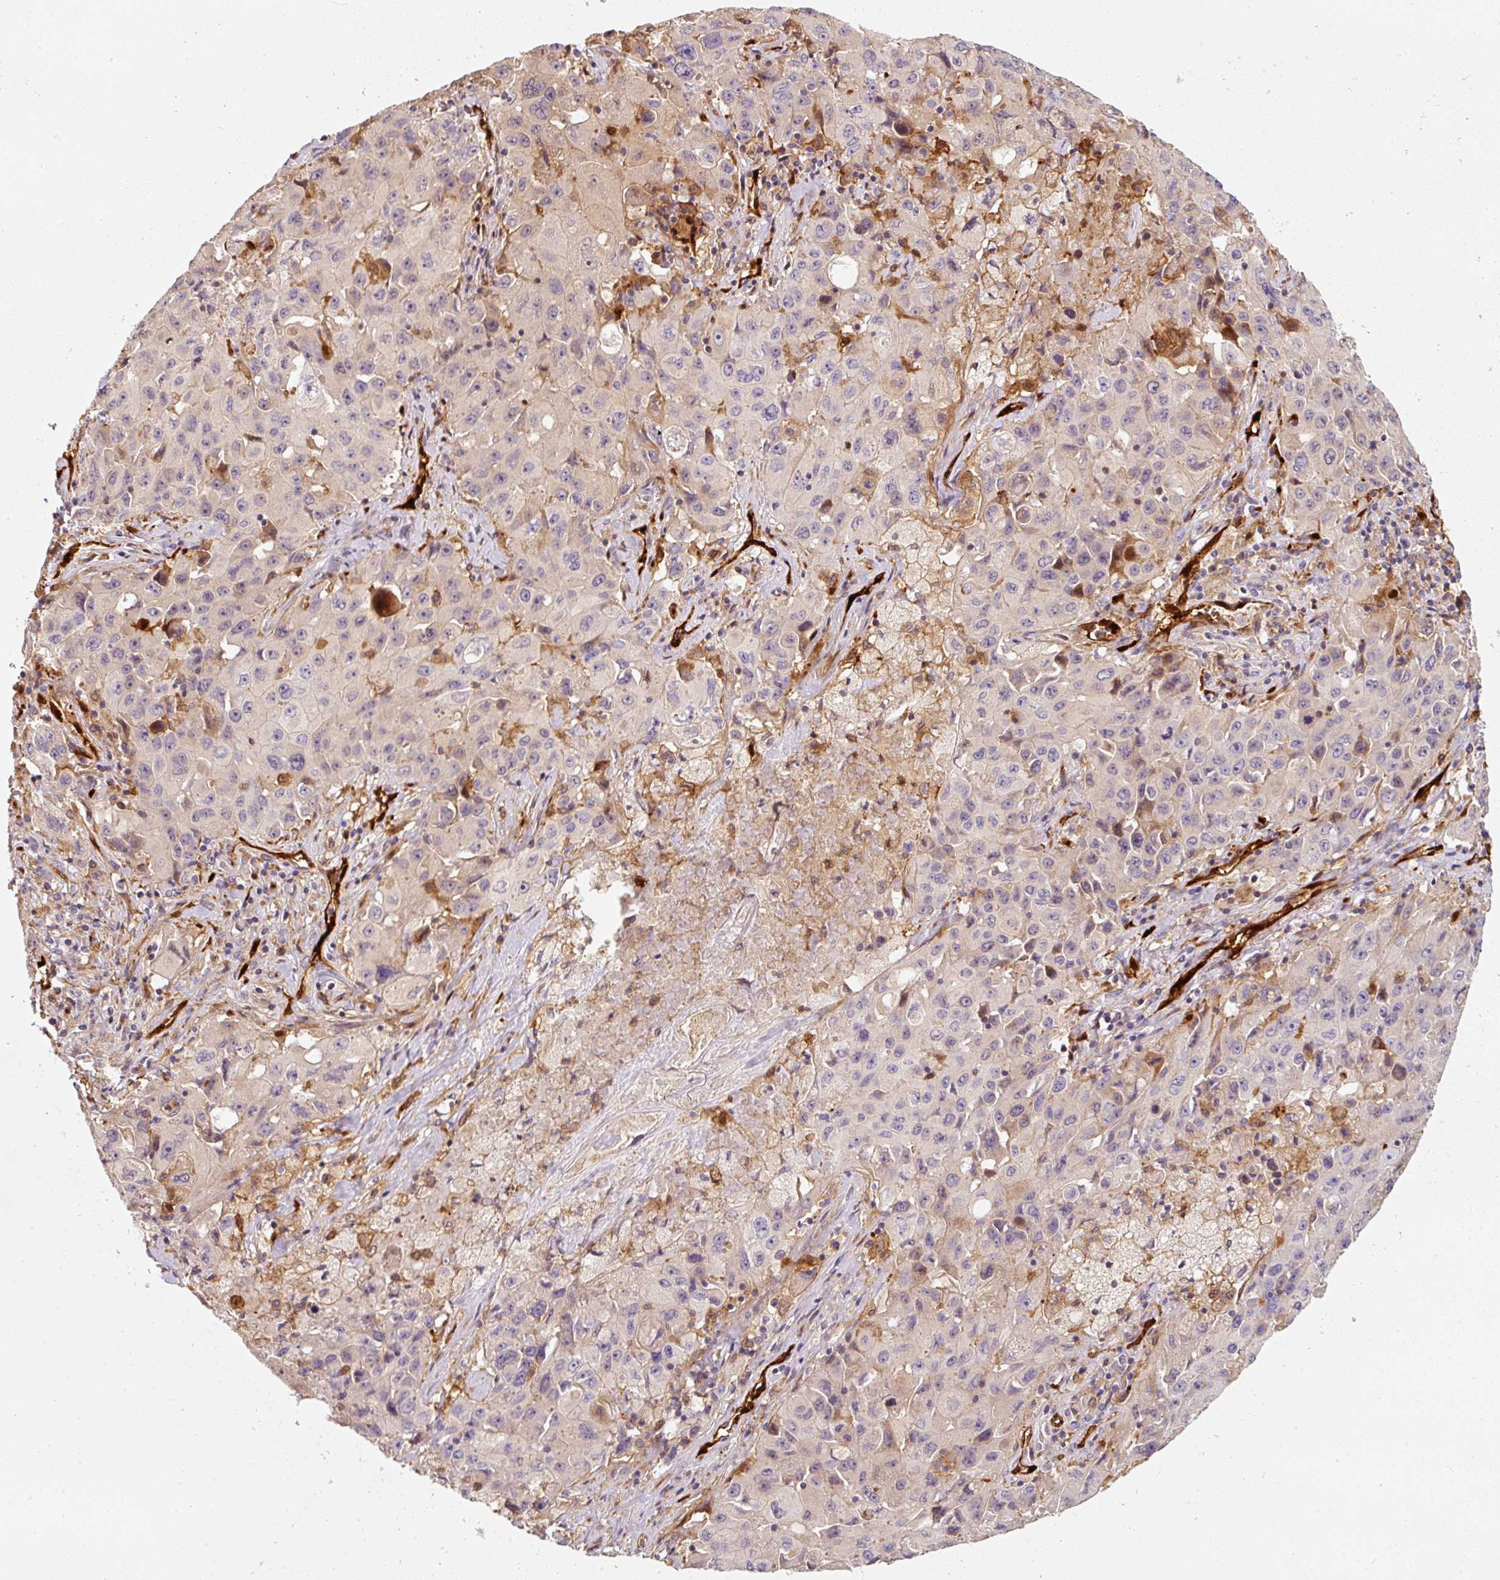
{"staining": {"intensity": "negative", "quantity": "none", "location": "none"}, "tissue": "lung cancer", "cell_type": "Tumor cells", "image_type": "cancer", "snomed": [{"axis": "morphology", "description": "Squamous cell carcinoma, NOS"}, {"axis": "topography", "description": "Lung"}], "caption": "Squamous cell carcinoma (lung) stained for a protein using IHC exhibits no expression tumor cells.", "gene": "IQGAP2", "patient": {"sex": "male", "age": 63}}